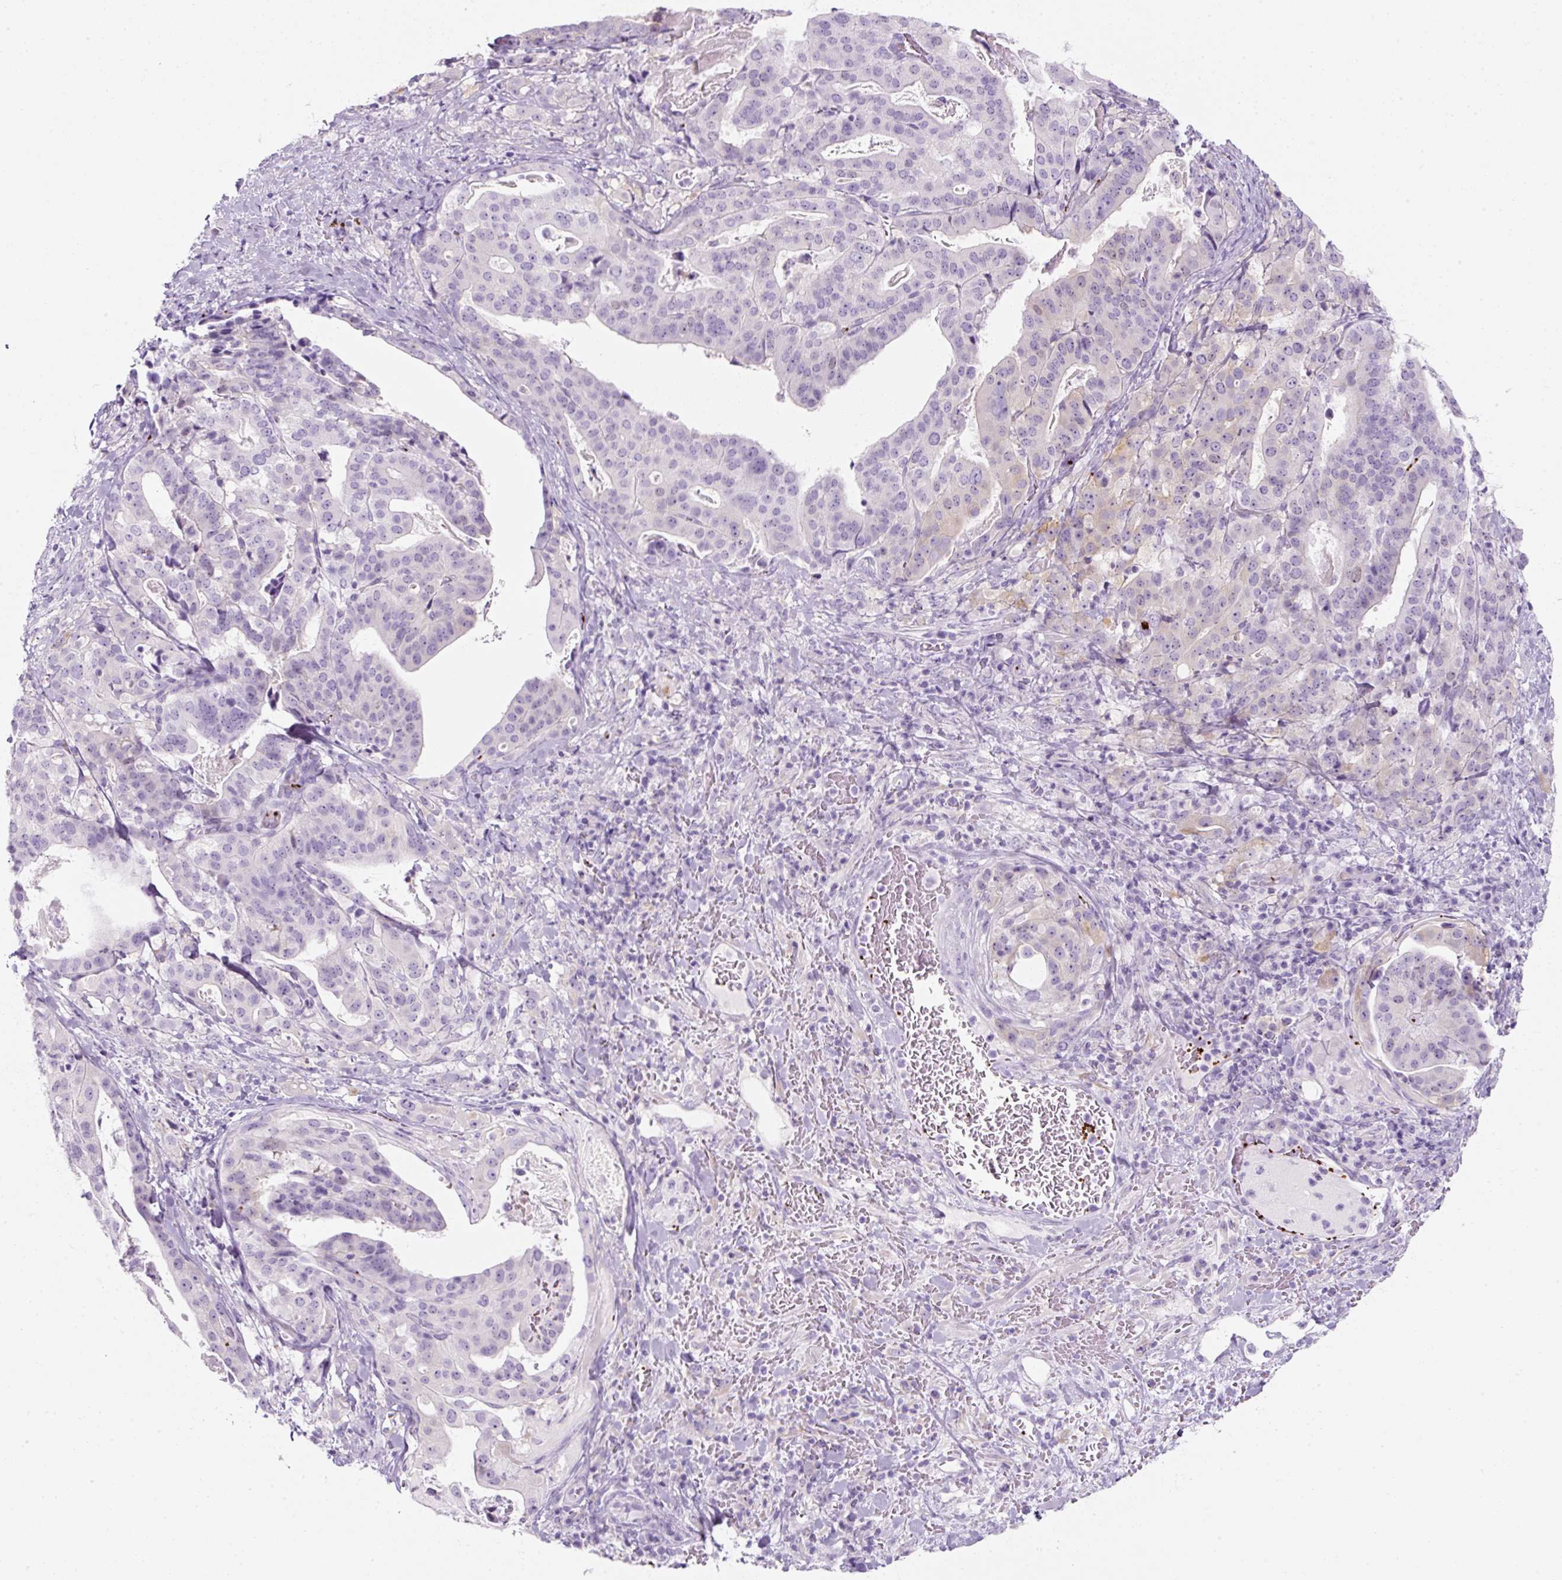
{"staining": {"intensity": "negative", "quantity": "none", "location": "none"}, "tissue": "stomach cancer", "cell_type": "Tumor cells", "image_type": "cancer", "snomed": [{"axis": "morphology", "description": "Adenocarcinoma, NOS"}, {"axis": "topography", "description": "Stomach"}], "caption": "A micrograph of stomach adenocarcinoma stained for a protein shows no brown staining in tumor cells.", "gene": "PF4V1", "patient": {"sex": "male", "age": 48}}